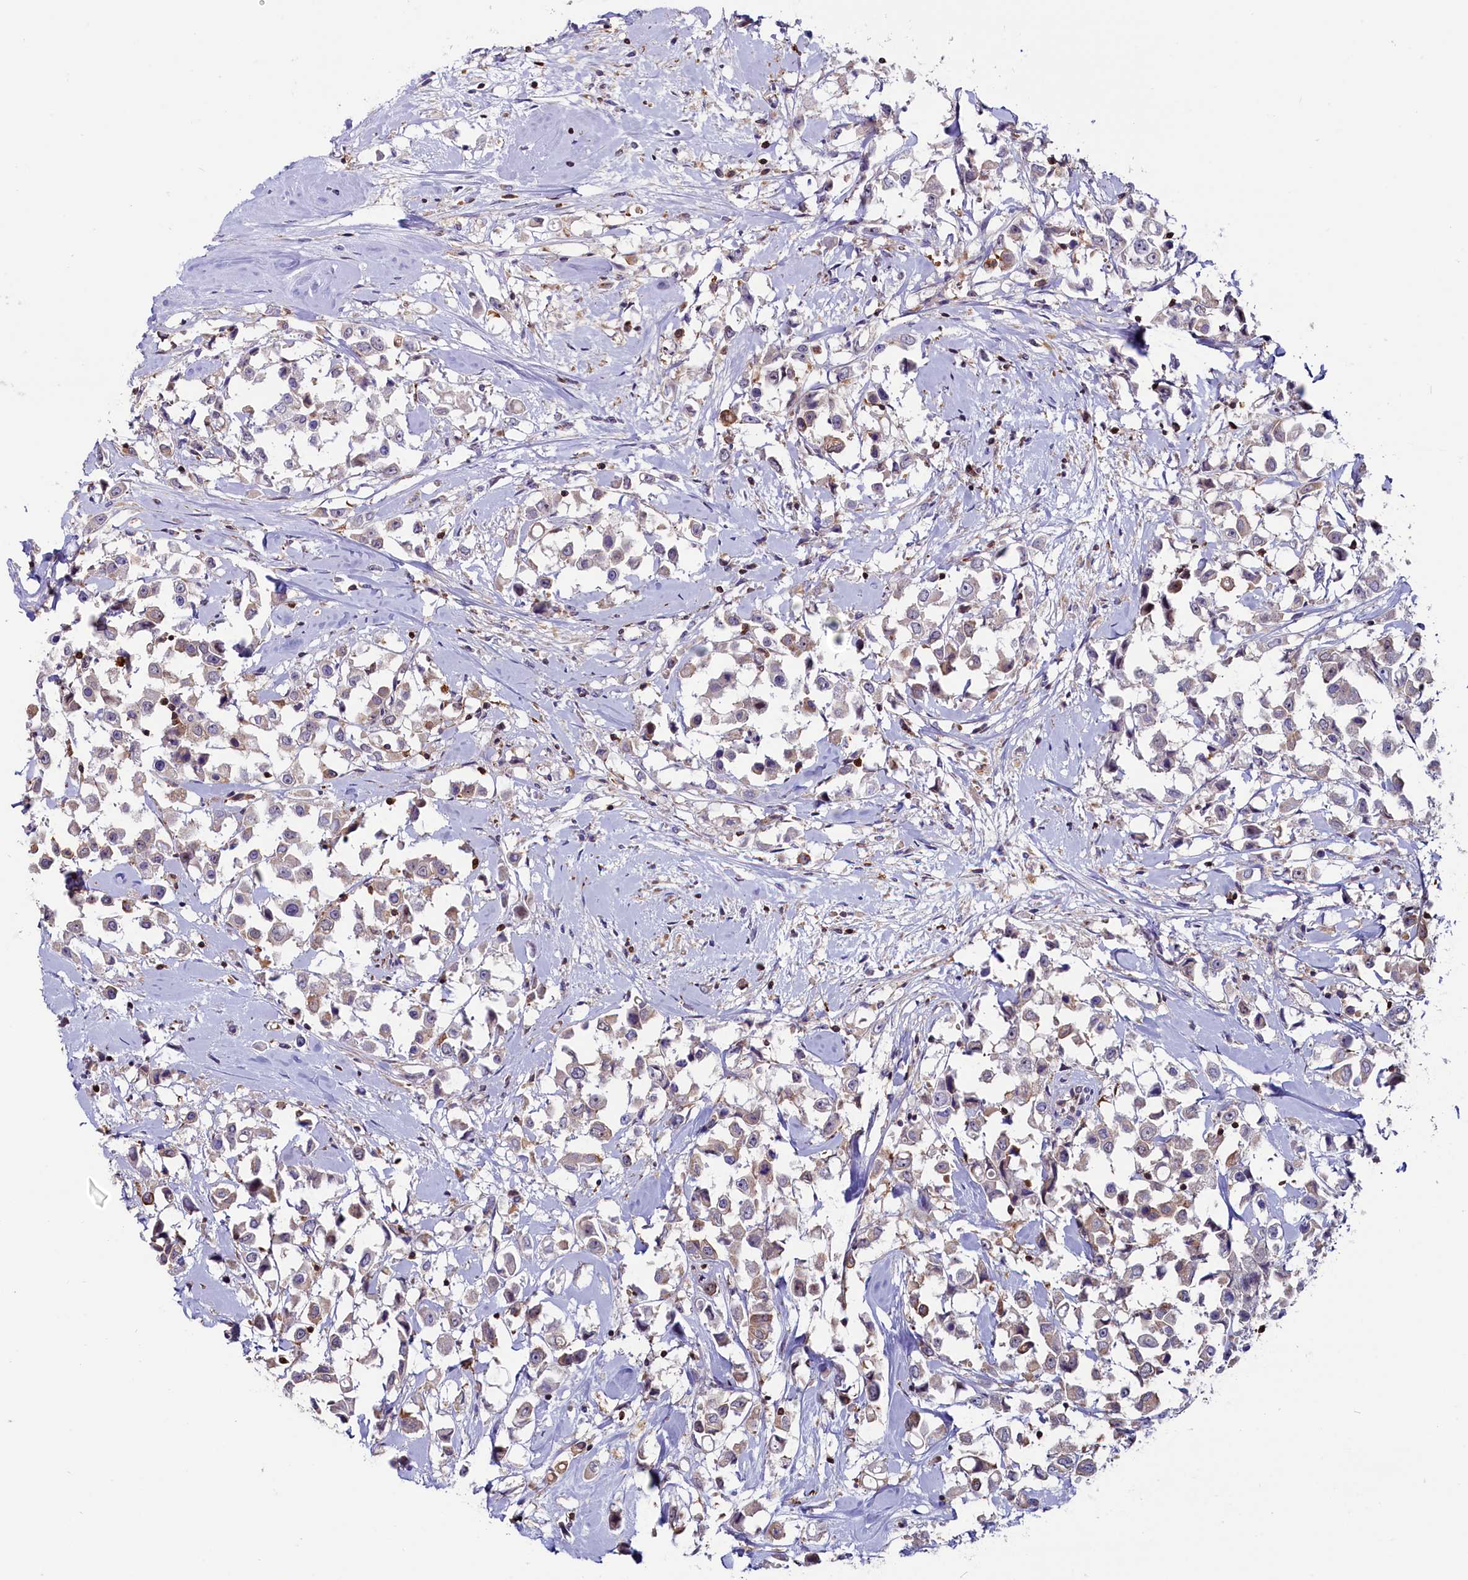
{"staining": {"intensity": "weak", "quantity": "25%-75%", "location": "cytoplasmic/membranous"}, "tissue": "breast cancer", "cell_type": "Tumor cells", "image_type": "cancer", "snomed": [{"axis": "morphology", "description": "Duct carcinoma"}, {"axis": "topography", "description": "Breast"}], "caption": "Weak cytoplasmic/membranous staining is present in approximately 25%-75% of tumor cells in breast cancer.", "gene": "CIAPIN1", "patient": {"sex": "female", "age": 61}}